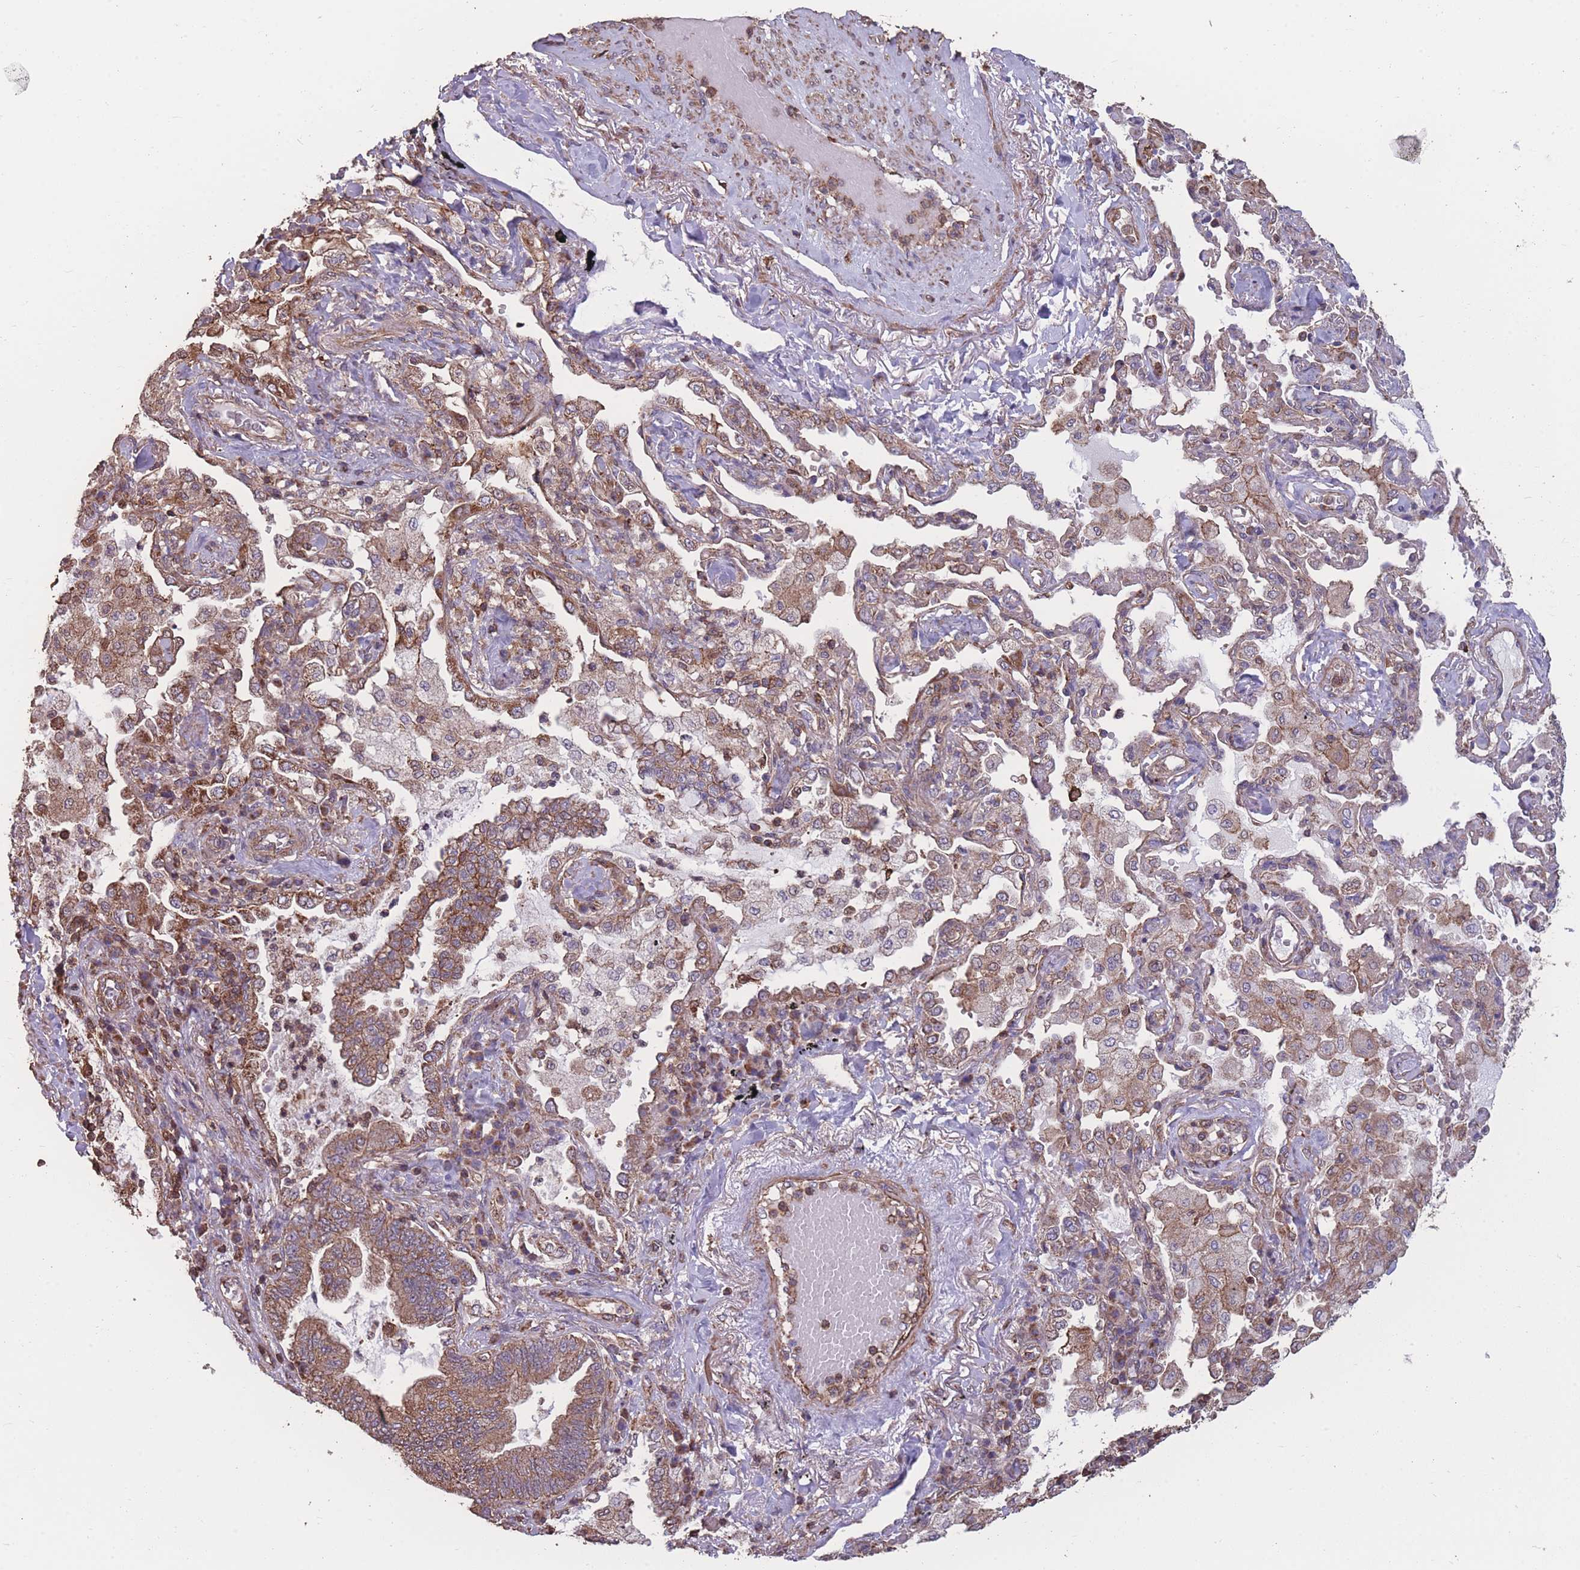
{"staining": {"intensity": "moderate", "quantity": ">75%", "location": "cytoplasmic/membranous"}, "tissue": "bronchus", "cell_type": "Respiratory epithelial cells", "image_type": "normal", "snomed": [{"axis": "morphology", "description": "Normal tissue, NOS"}, {"axis": "morphology", "description": "Adenocarcinoma, NOS"}, {"axis": "topography", "description": "Bronchus"}, {"axis": "topography", "description": "Lung"}], "caption": "Immunohistochemistry staining of benign bronchus, which shows medium levels of moderate cytoplasmic/membranous positivity in approximately >75% of respiratory epithelial cells indicating moderate cytoplasmic/membranous protein staining. The staining was performed using DAB (brown) for protein detection and nuclei were counterstained in hematoxylin (blue).", "gene": "NUDT21", "patient": {"sex": "female", "age": 70}}